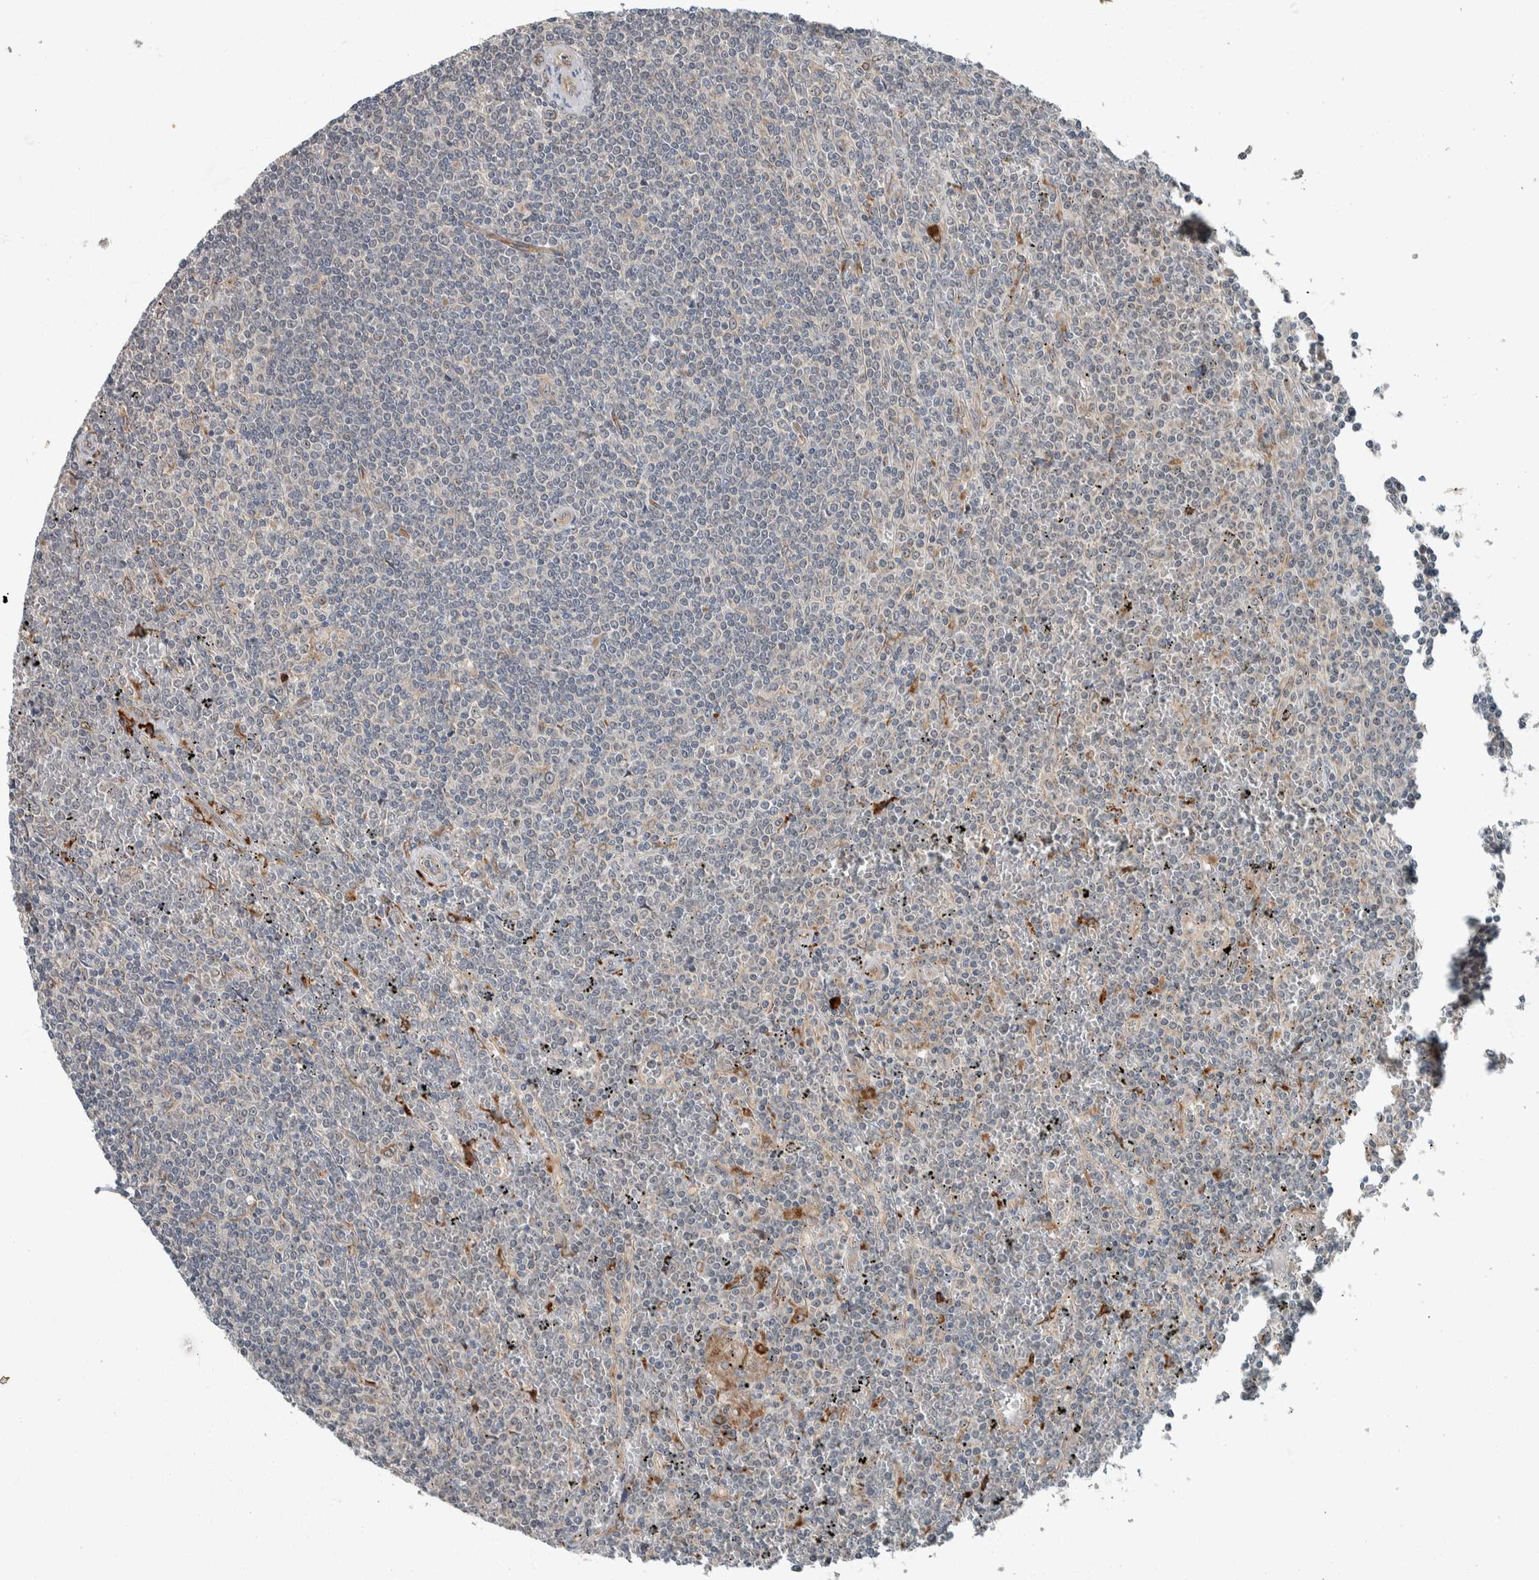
{"staining": {"intensity": "negative", "quantity": "none", "location": "none"}, "tissue": "lymphoma", "cell_type": "Tumor cells", "image_type": "cancer", "snomed": [{"axis": "morphology", "description": "Malignant lymphoma, non-Hodgkin's type, Low grade"}, {"axis": "topography", "description": "Spleen"}], "caption": "This is a histopathology image of immunohistochemistry staining of lymphoma, which shows no positivity in tumor cells. (Brightfield microscopy of DAB (3,3'-diaminobenzidine) immunohistochemistry at high magnification).", "gene": "USP25", "patient": {"sex": "female", "age": 19}}